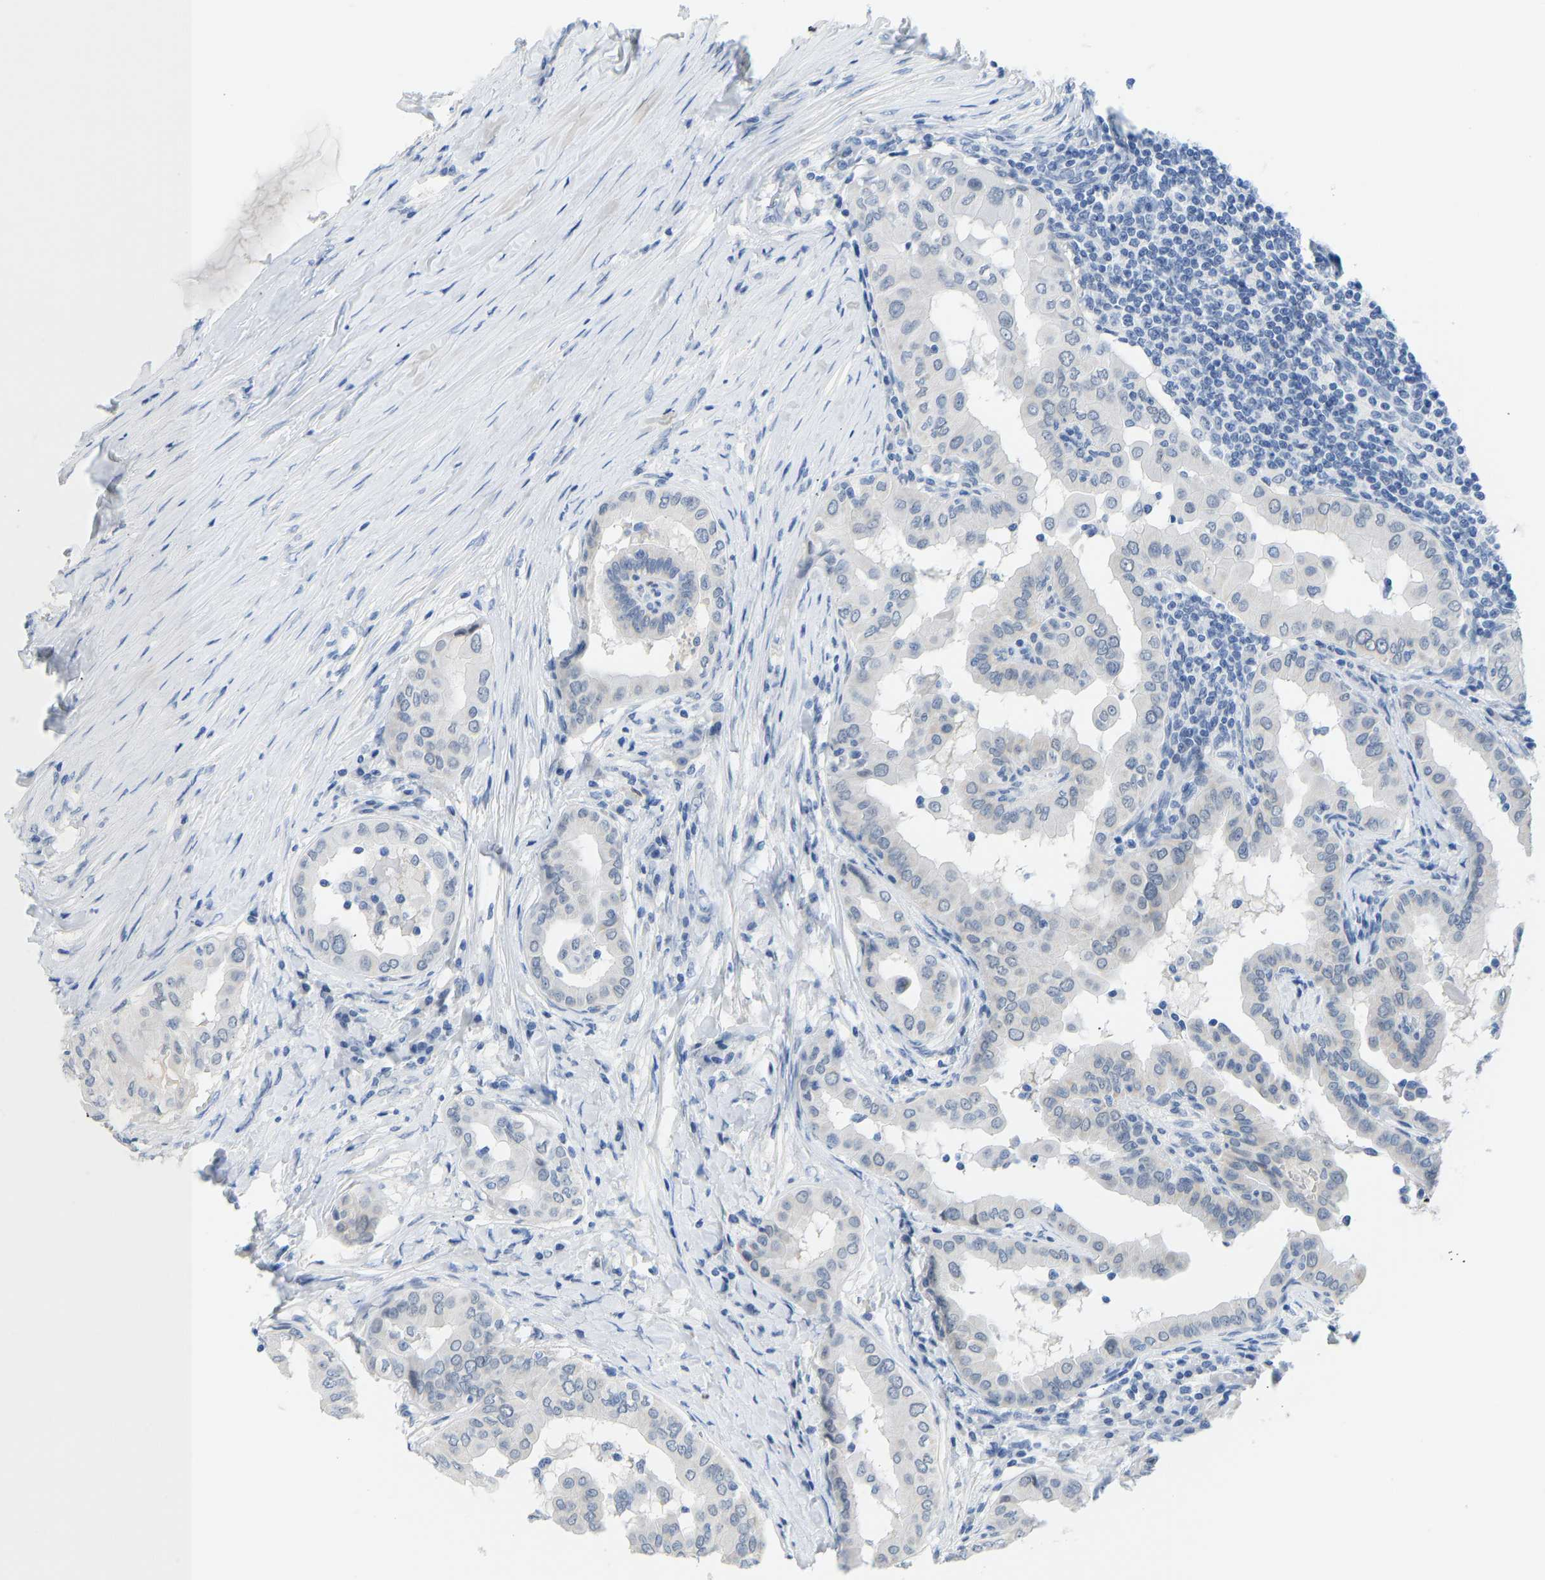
{"staining": {"intensity": "negative", "quantity": "none", "location": "none"}, "tissue": "thyroid cancer", "cell_type": "Tumor cells", "image_type": "cancer", "snomed": [{"axis": "morphology", "description": "Papillary adenocarcinoma, NOS"}, {"axis": "topography", "description": "Thyroid gland"}], "caption": "An IHC histopathology image of thyroid papillary adenocarcinoma is shown. There is no staining in tumor cells of thyroid papillary adenocarcinoma. Brightfield microscopy of IHC stained with DAB (brown) and hematoxylin (blue), captured at high magnification.", "gene": "TXNDC2", "patient": {"sex": "male", "age": 33}}